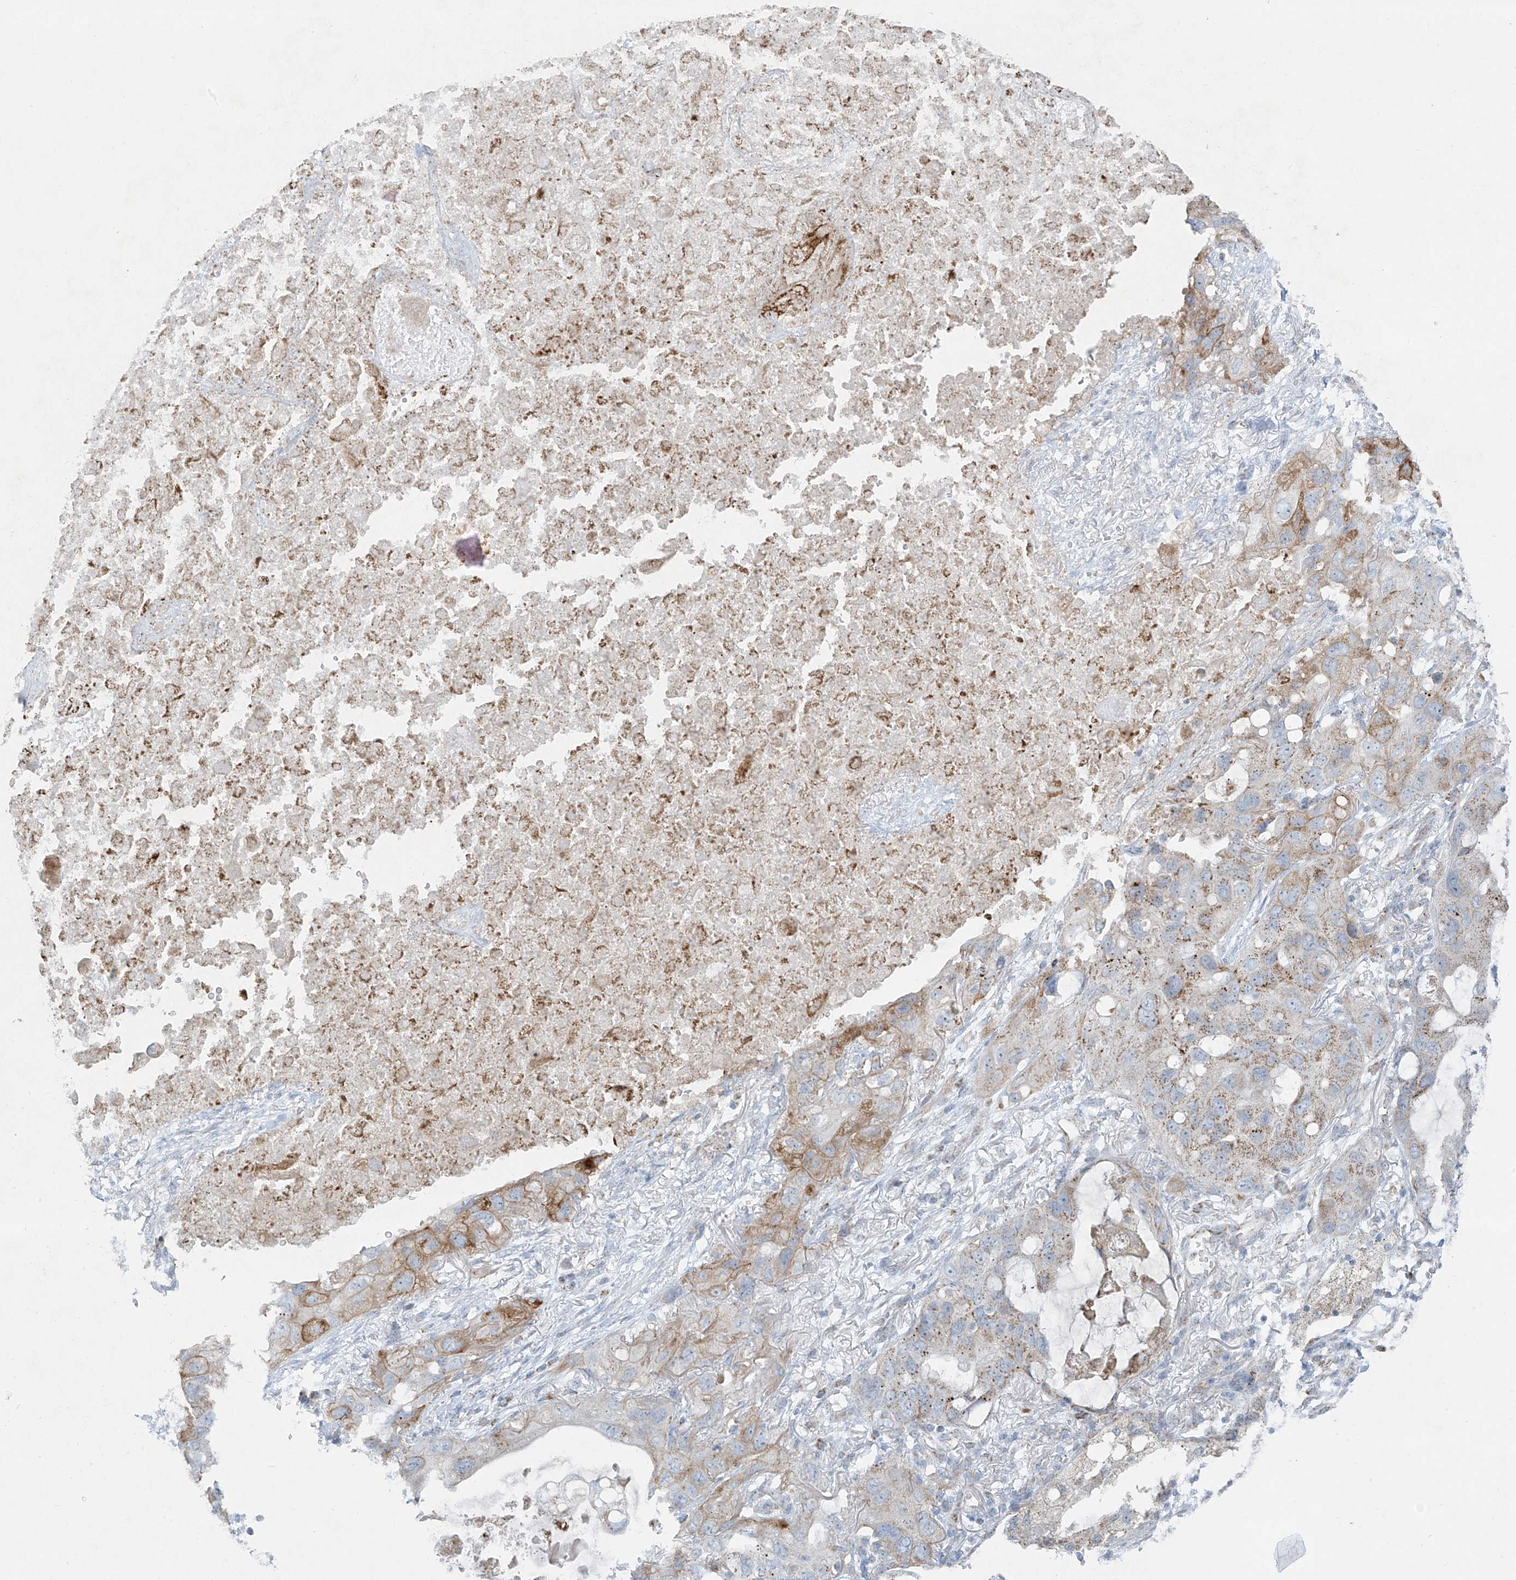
{"staining": {"intensity": "moderate", "quantity": "25%-75%", "location": "cytoplasmic/membranous"}, "tissue": "lung cancer", "cell_type": "Tumor cells", "image_type": "cancer", "snomed": [{"axis": "morphology", "description": "Squamous cell carcinoma, NOS"}, {"axis": "topography", "description": "Lung"}], "caption": "There is medium levels of moderate cytoplasmic/membranous positivity in tumor cells of squamous cell carcinoma (lung), as demonstrated by immunohistochemical staining (brown color).", "gene": "SMDT1", "patient": {"sex": "female", "age": 73}}